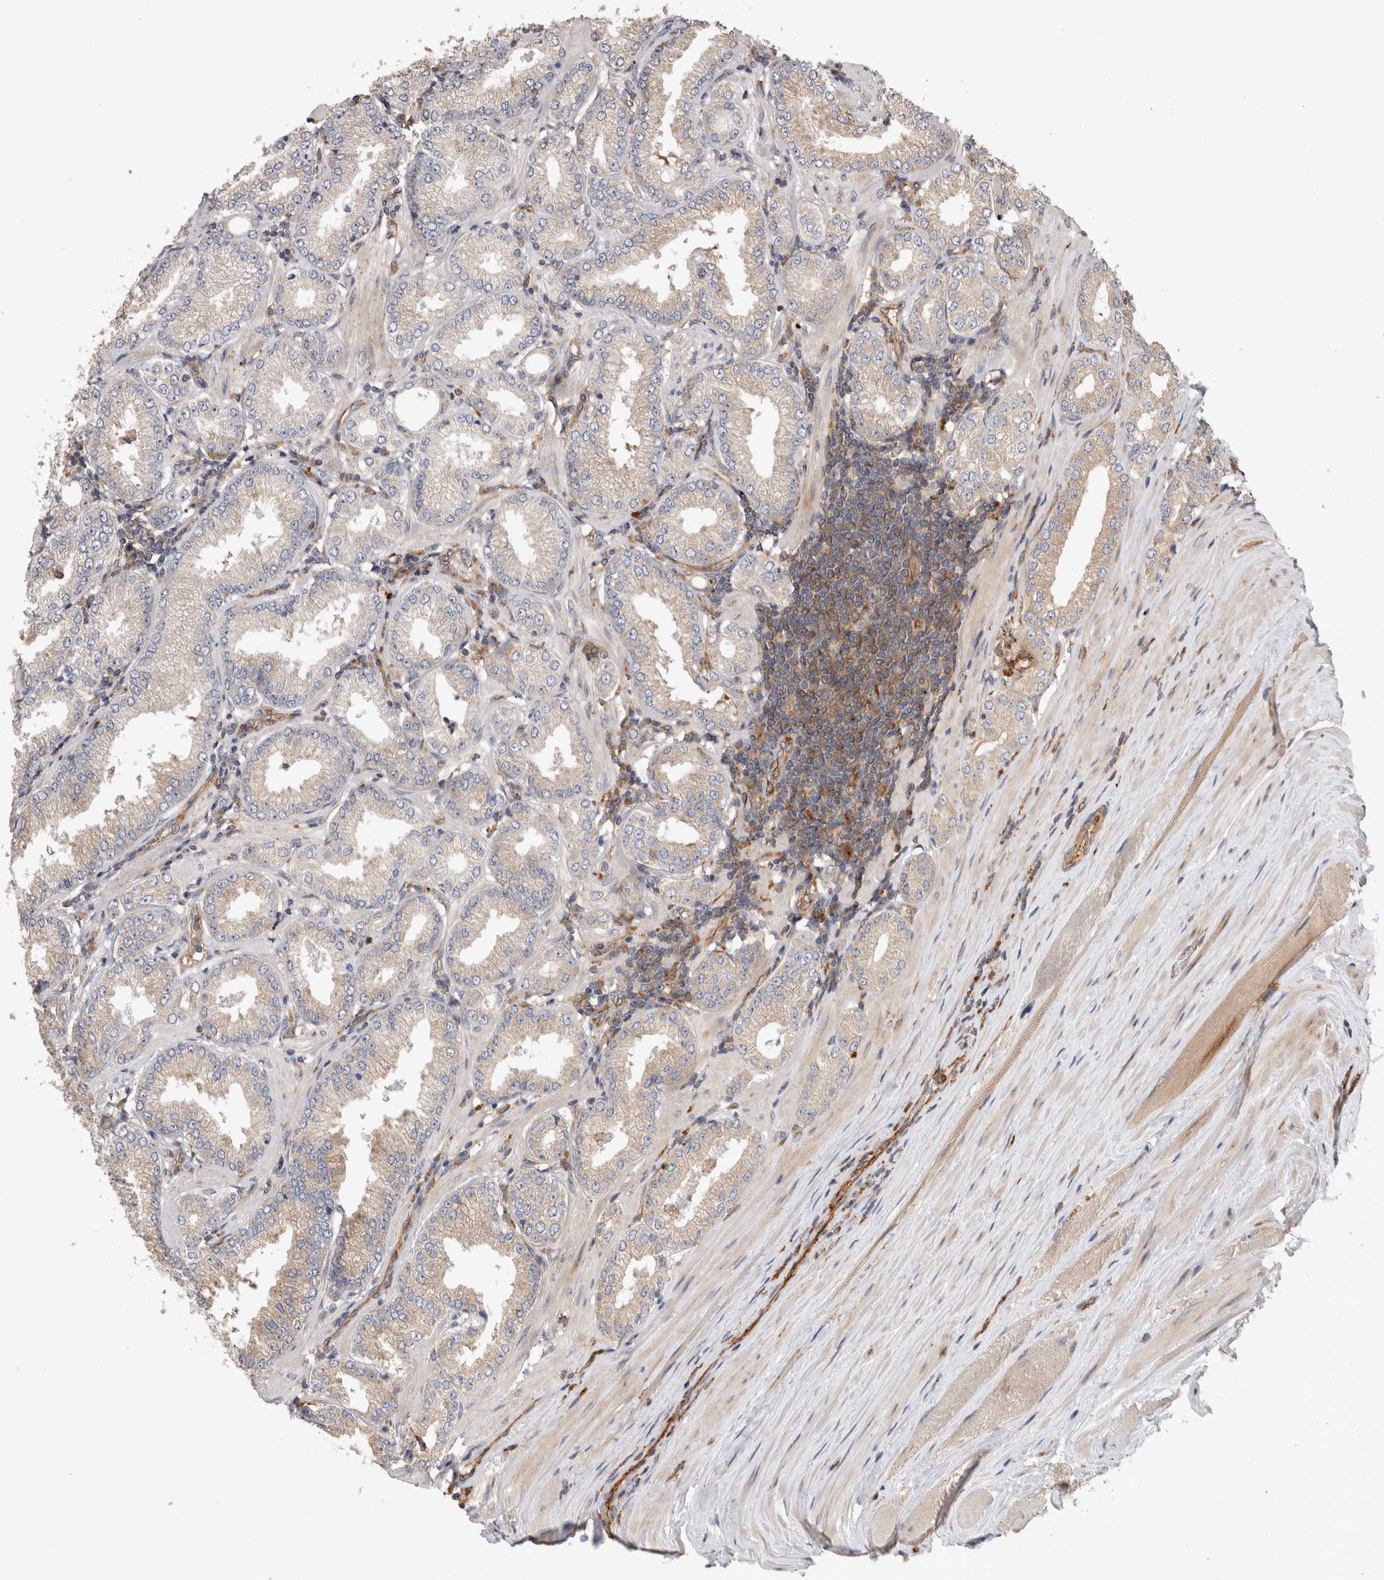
{"staining": {"intensity": "weak", "quantity": "<25%", "location": "cytoplasmic/membranous"}, "tissue": "prostate cancer", "cell_type": "Tumor cells", "image_type": "cancer", "snomed": [{"axis": "morphology", "description": "Adenocarcinoma, Low grade"}, {"axis": "topography", "description": "Prostate"}], "caption": "This is an immunohistochemistry micrograph of prostate cancer. There is no staining in tumor cells.", "gene": "BNIP2", "patient": {"sex": "male", "age": 62}}